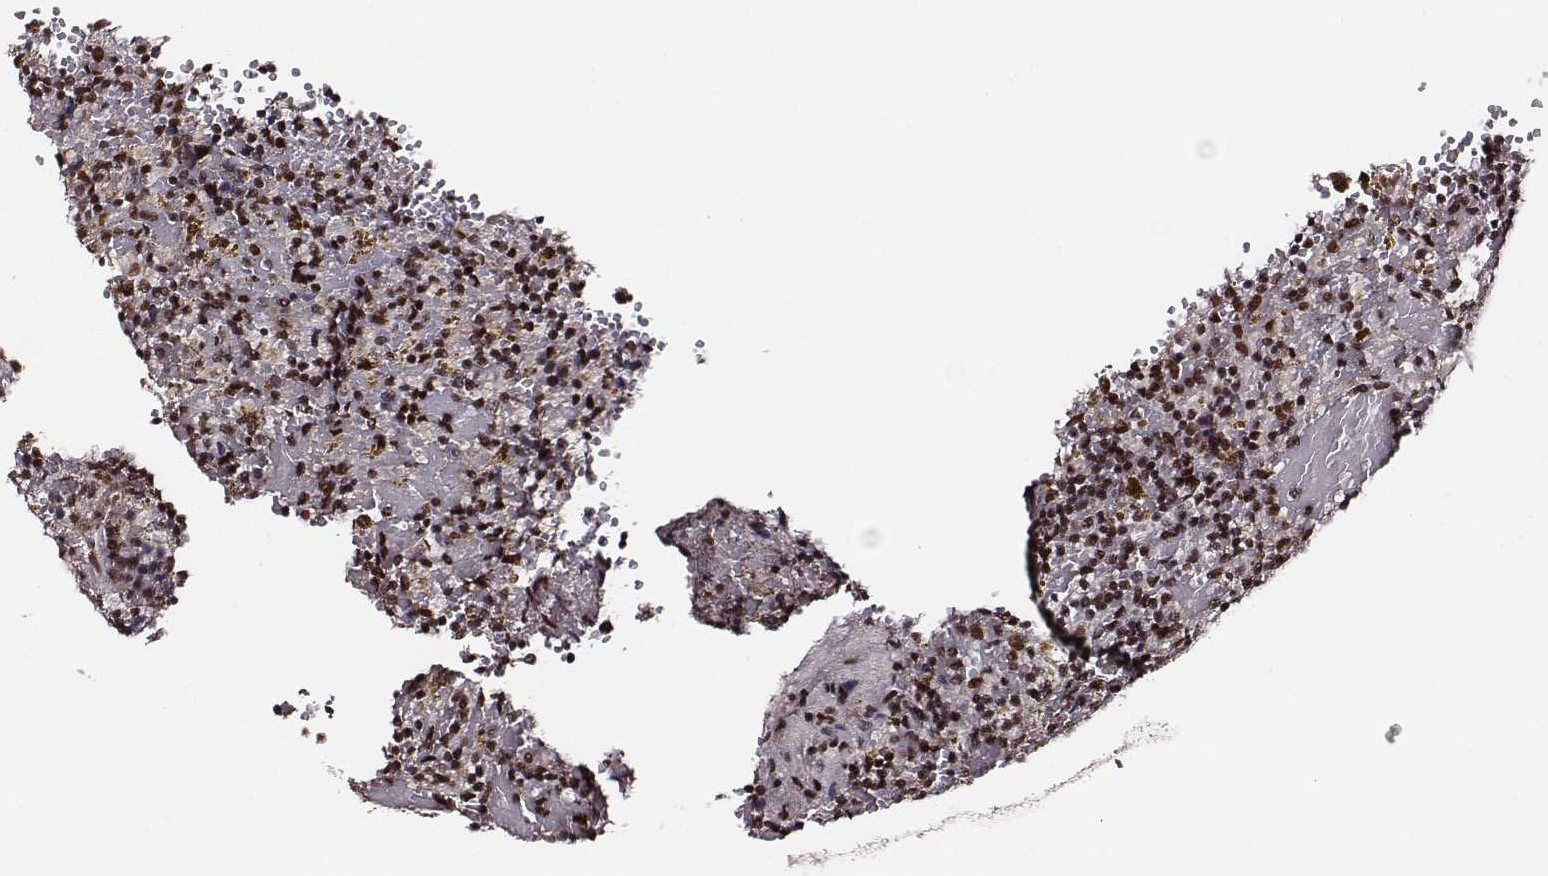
{"staining": {"intensity": "strong", "quantity": ">75%", "location": "nuclear"}, "tissue": "lymphoma", "cell_type": "Tumor cells", "image_type": "cancer", "snomed": [{"axis": "morphology", "description": "Malignant lymphoma, non-Hodgkin's type, Low grade"}, {"axis": "topography", "description": "Spleen"}], "caption": "Human lymphoma stained for a protein (brown) exhibits strong nuclear positive staining in about >75% of tumor cells.", "gene": "PPARA", "patient": {"sex": "female", "age": 65}}